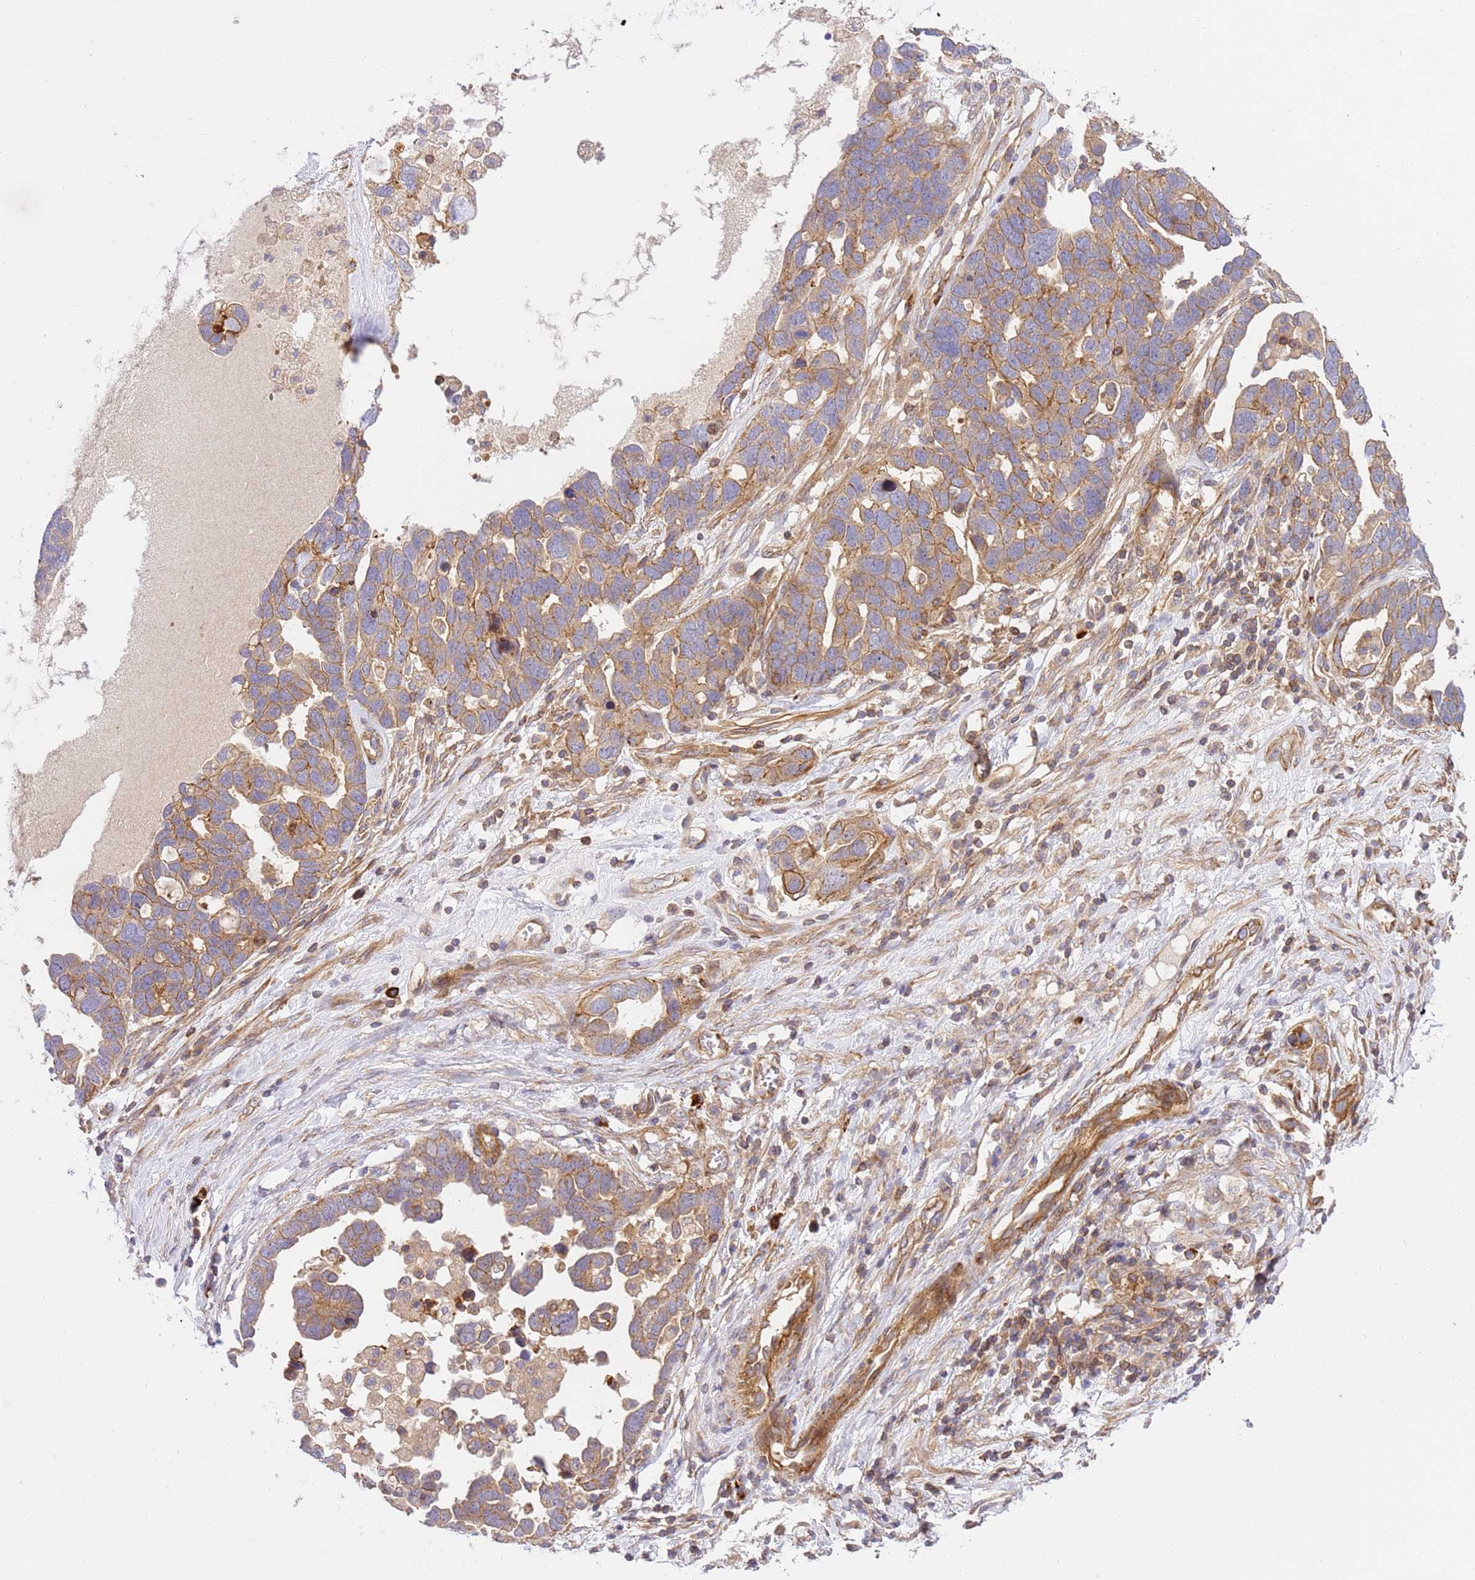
{"staining": {"intensity": "moderate", "quantity": ">75%", "location": "cytoplasmic/membranous"}, "tissue": "ovarian cancer", "cell_type": "Tumor cells", "image_type": "cancer", "snomed": [{"axis": "morphology", "description": "Cystadenocarcinoma, serous, NOS"}, {"axis": "topography", "description": "Ovary"}], "caption": "Protein positivity by immunohistochemistry demonstrates moderate cytoplasmic/membranous staining in about >75% of tumor cells in serous cystadenocarcinoma (ovarian).", "gene": "EFCAB8", "patient": {"sex": "female", "age": 54}}